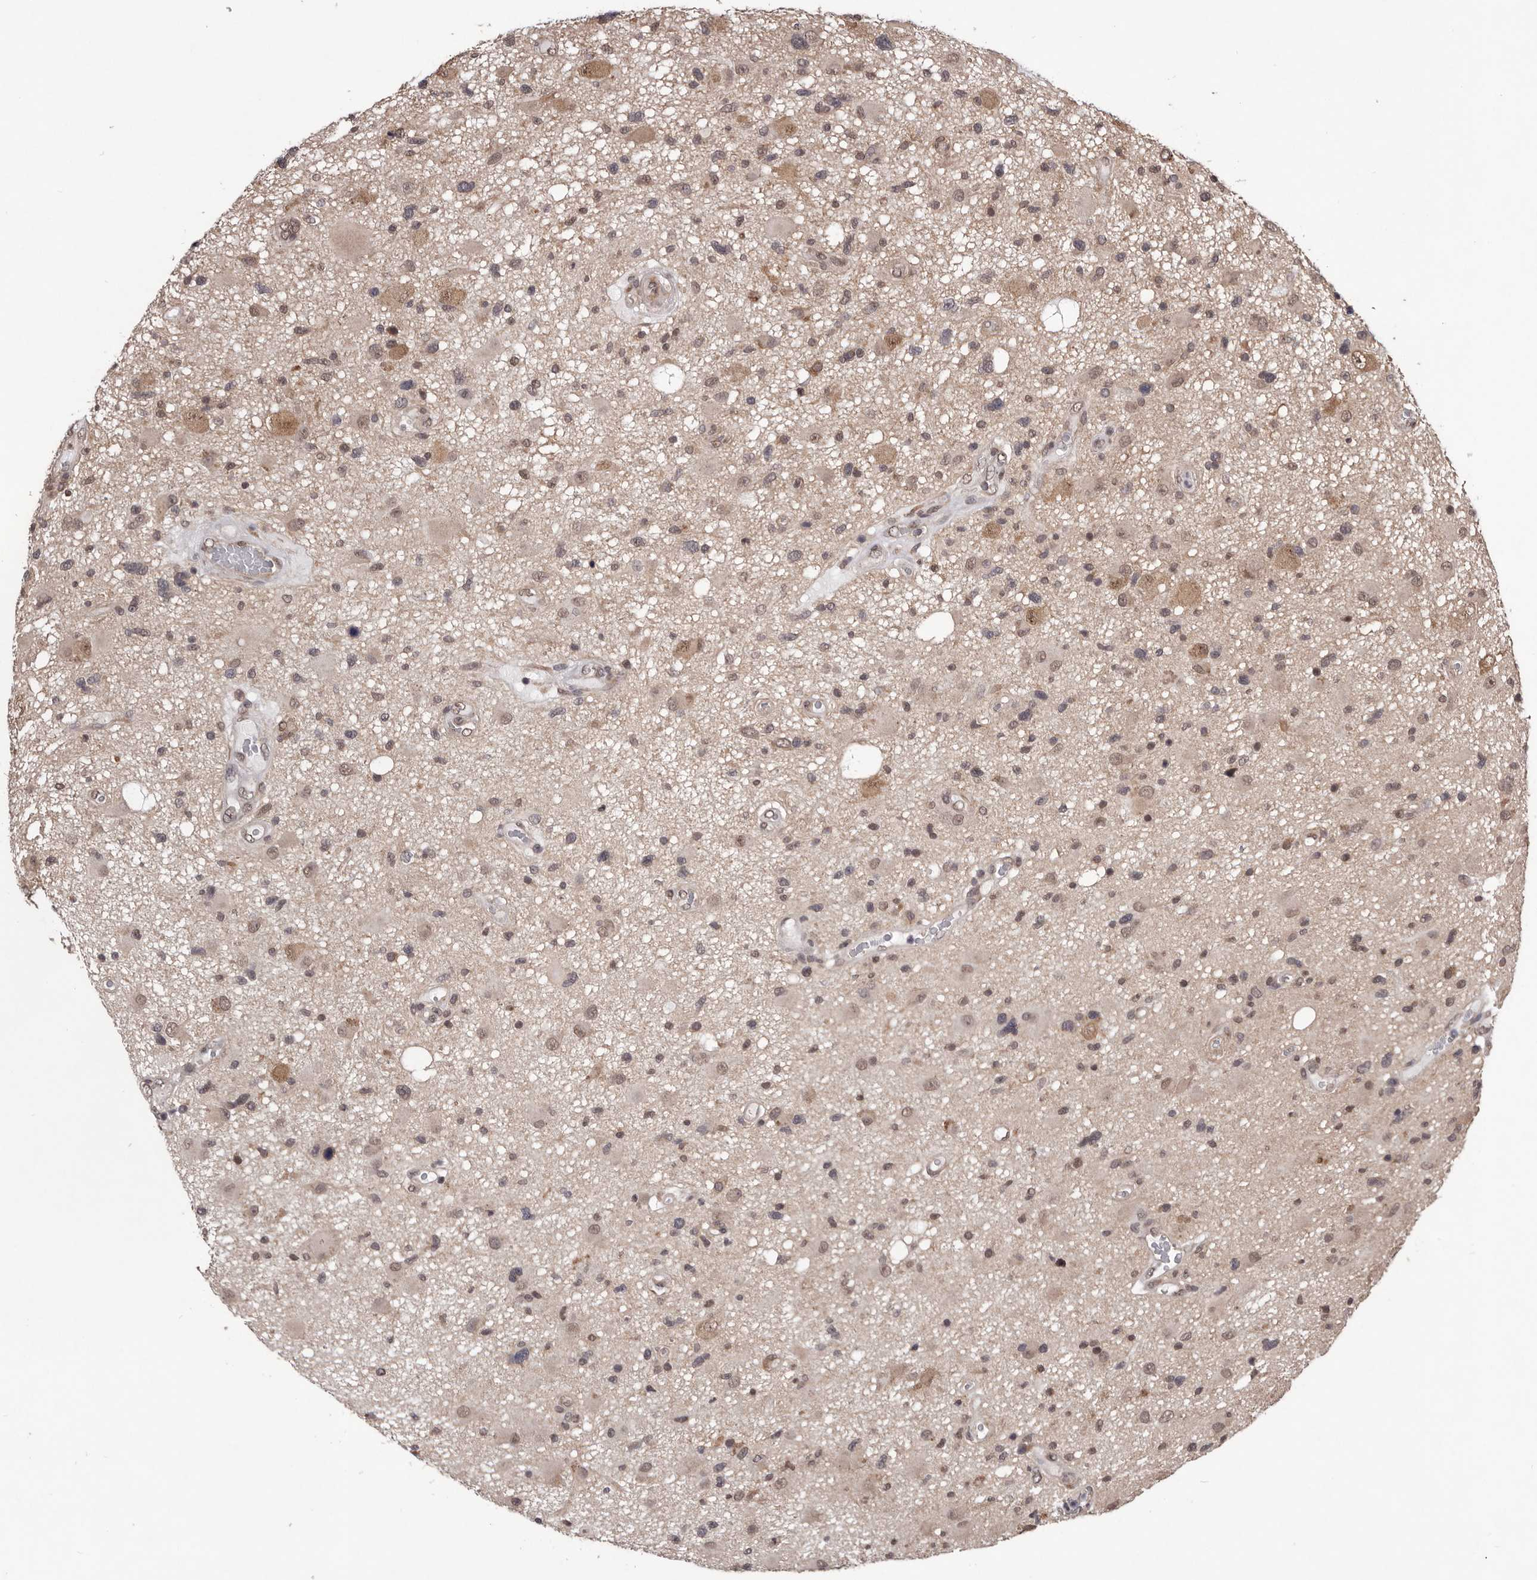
{"staining": {"intensity": "weak", "quantity": "25%-75%", "location": "cytoplasmic/membranous,nuclear"}, "tissue": "glioma", "cell_type": "Tumor cells", "image_type": "cancer", "snomed": [{"axis": "morphology", "description": "Glioma, malignant, High grade"}, {"axis": "topography", "description": "Brain"}], "caption": "This micrograph displays glioma stained with immunohistochemistry (IHC) to label a protein in brown. The cytoplasmic/membranous and nuclear of tumor cells show weak positivity for the protein. Nuclei are counter-stained blue.", "gene": "CELF3", "patient": {"sex": "male", "age": 33}}